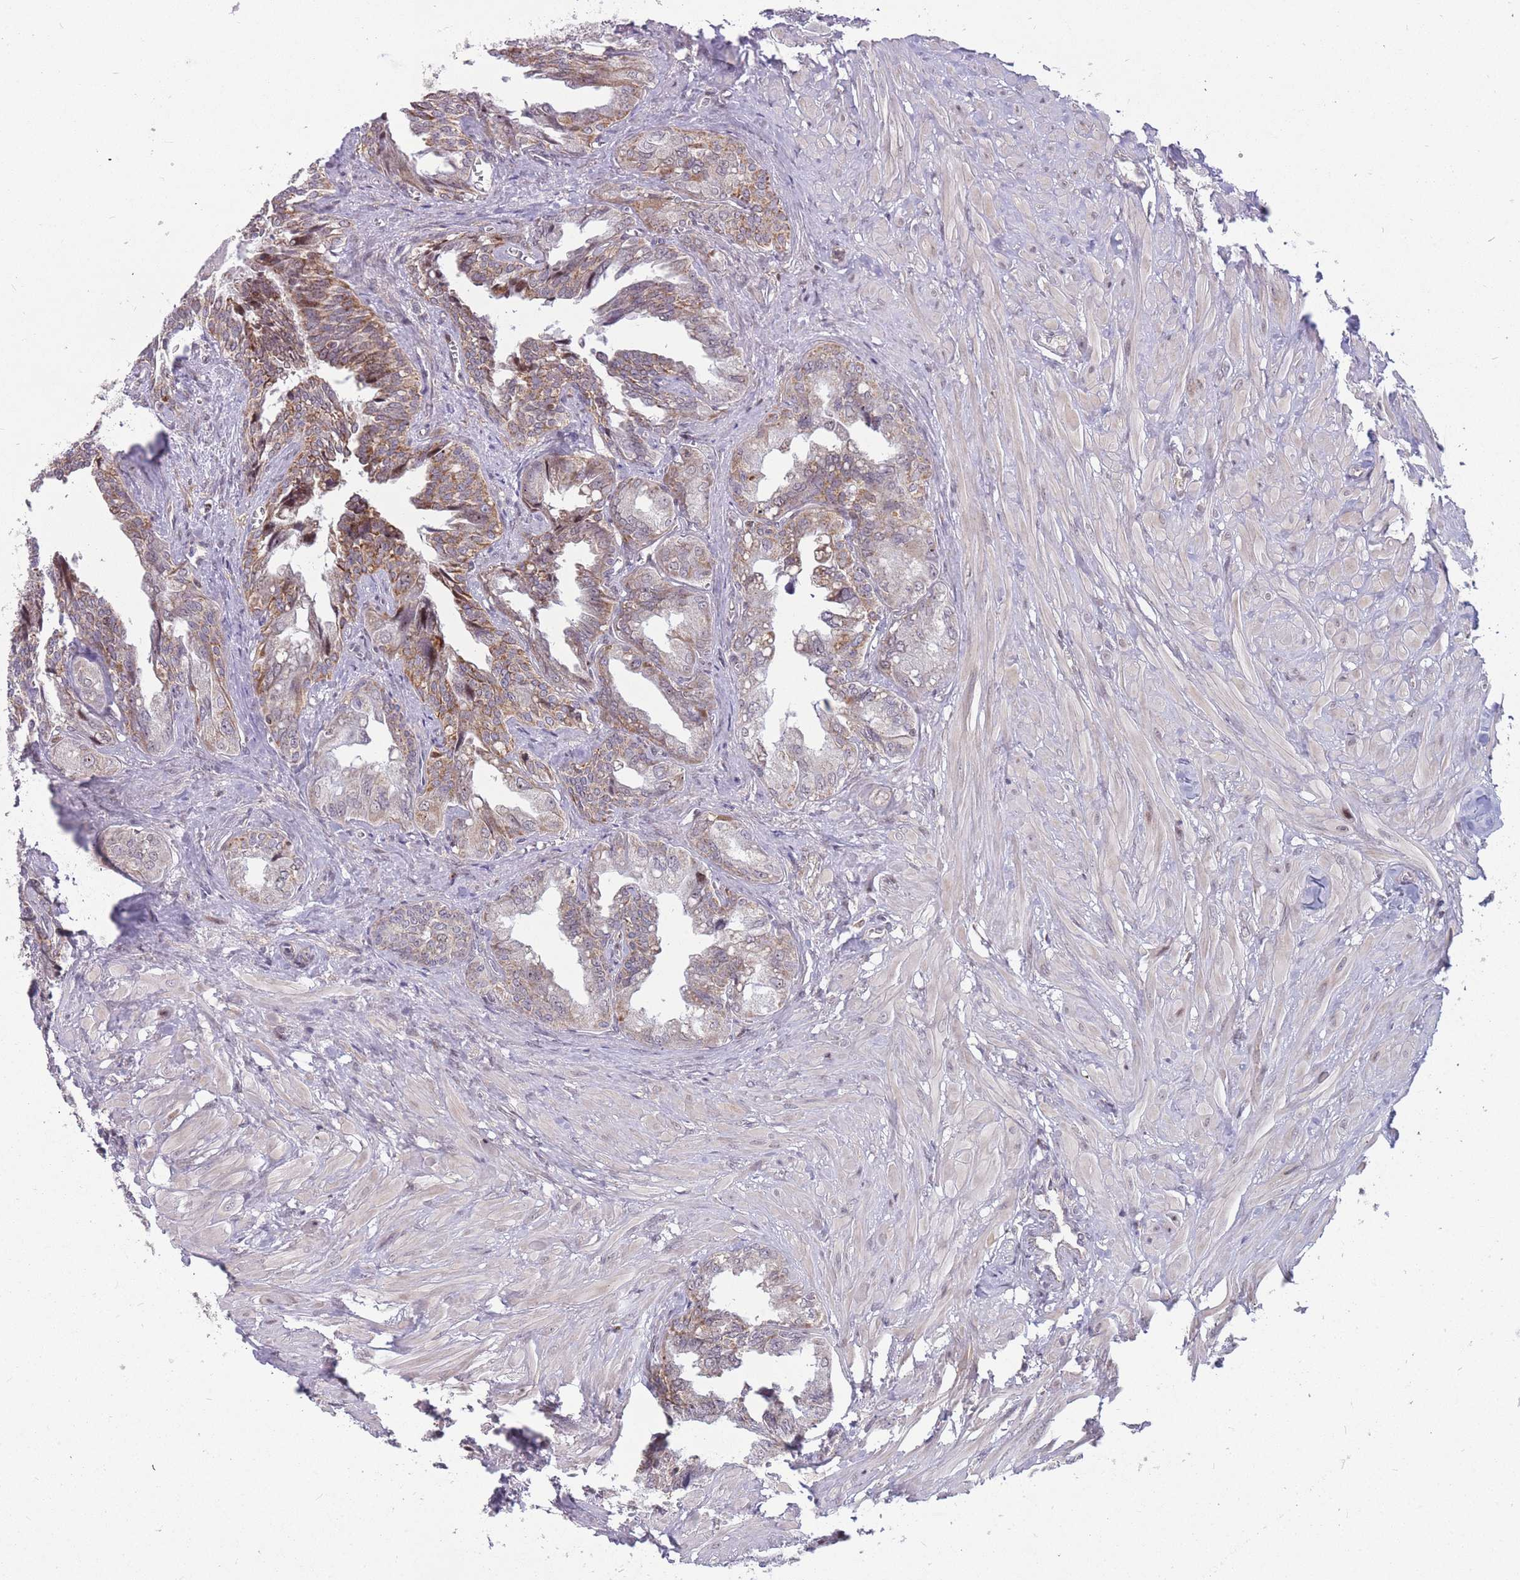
{"staining": {"intensity": "strong", "quantity": "25%-75%", "location": "cytoplasmic/membranous"}, "tissue": "seminal vesicle", "cell_type": "Glandular cells", "image_type": "normal", "snomed": [{"axis": "morphology", "description": "Normal tissue, NOS"}, {"axis": "topography", "description": "Seminal veicle"}], "caption": "Immunohistochemistry of normal human seminal vesicle shows high levels of strong cytoplasmic/membranous staining in approximately 25%-75% of glandular cells.", "gene": "DPYSL4", "patient": {"sex": "male", "age": 67}}